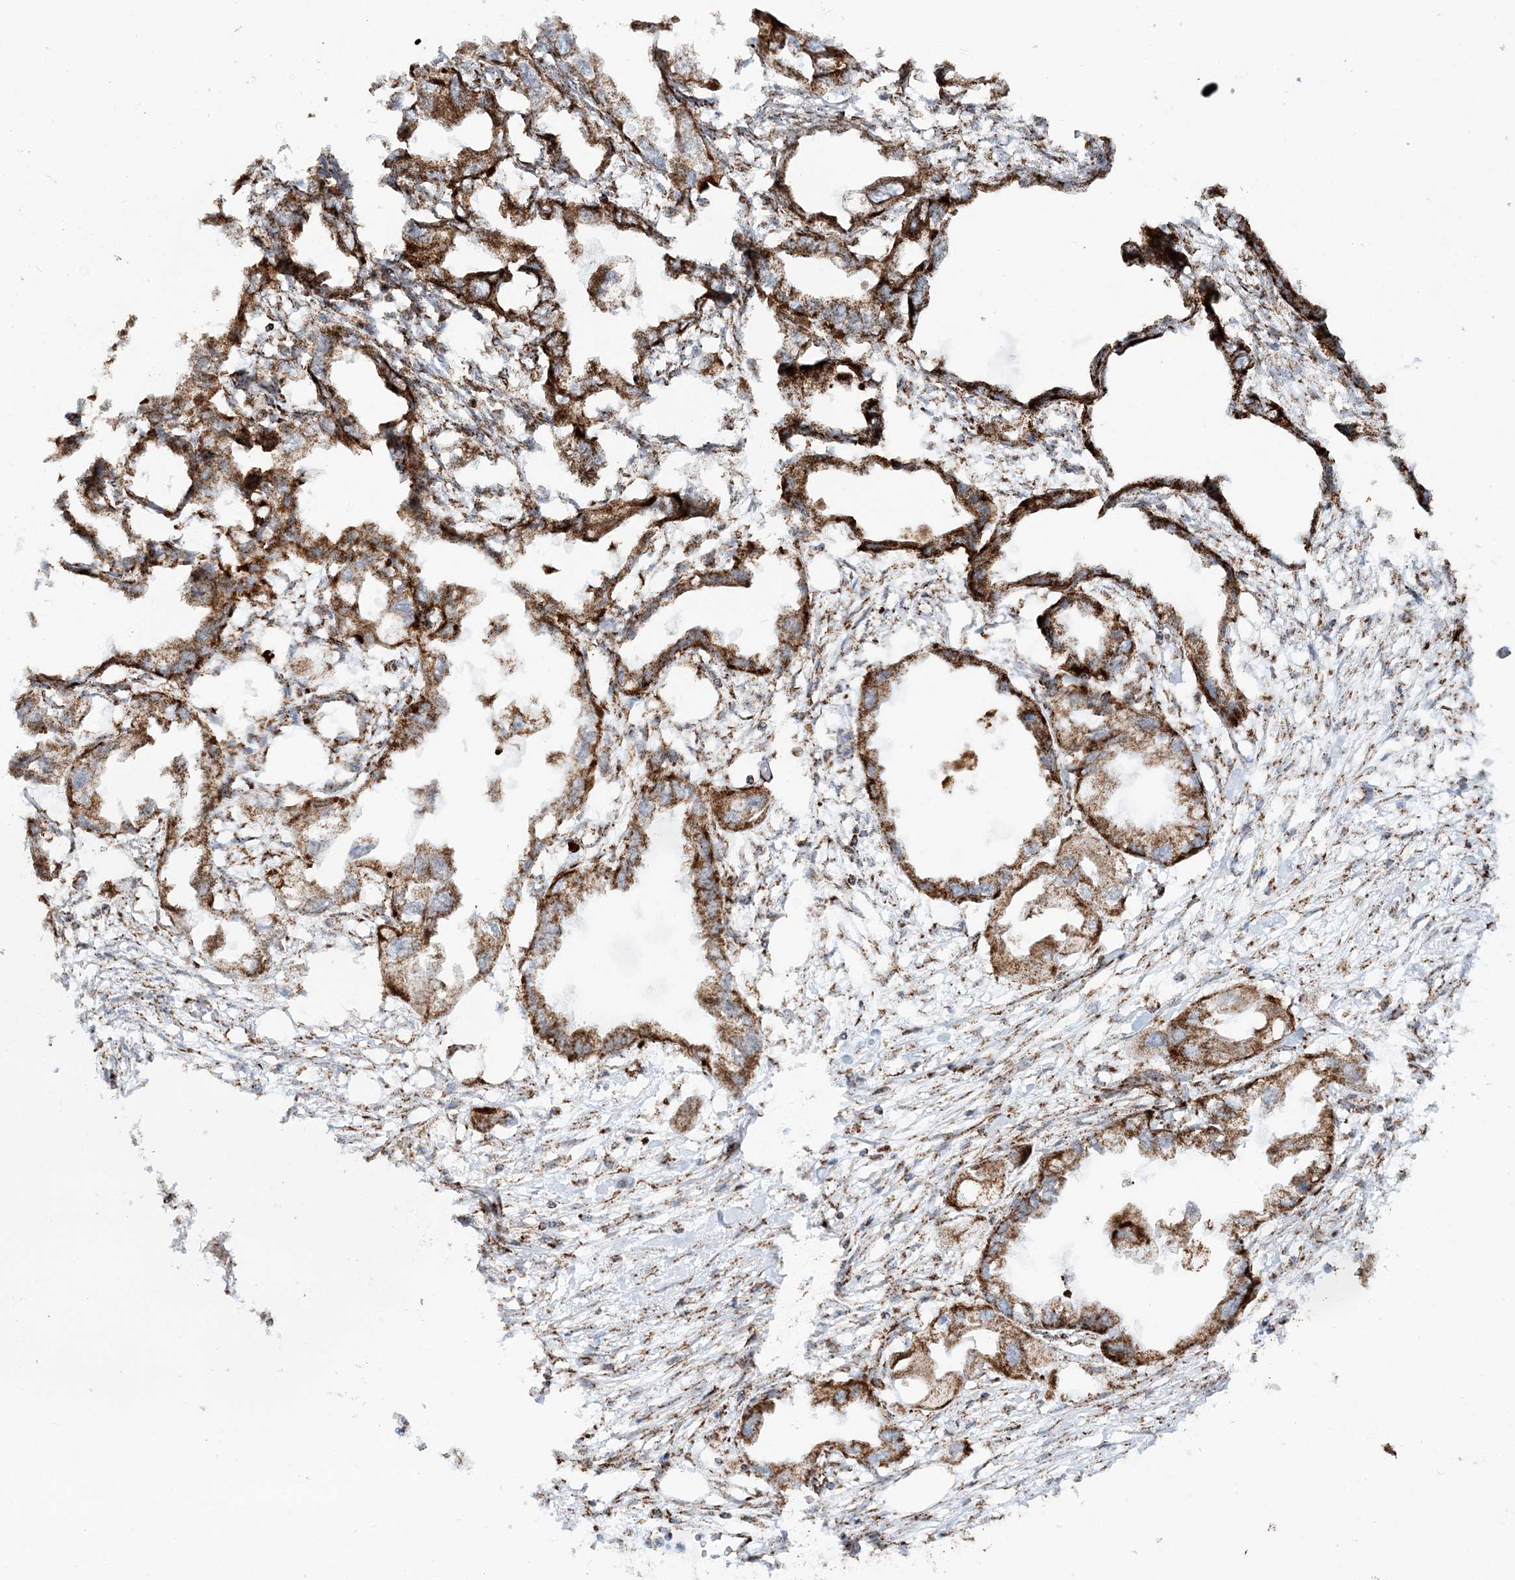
{"staining": {"intensity": "strong", "quantity": ">75%", "location": "cytoplasmic/membranous"}, "tissue": "endometrial cancer", "cell_type": "Tumor cells", "image_type": "cancer", "snomed": [{"axis": "morphology", "description": "Adenocarcinoma, NOS"}, {"axis": "morphology", "description": "Adenocarcinoma, metastatic, NOS"}, {"axis": "topography", "description": "Adipose tissue"}, {"axis": "topography", "description": "Endometrium"}], "caption": "Endometrial cancer (metastatic adenocarcinoma) stained with immunohistochemistry reveals strong cytoplasmic/membranous positivity in approximately >75% of tumor cells.", "gene": "CRY2", "patient": {"sex": "female", "age": 67}}